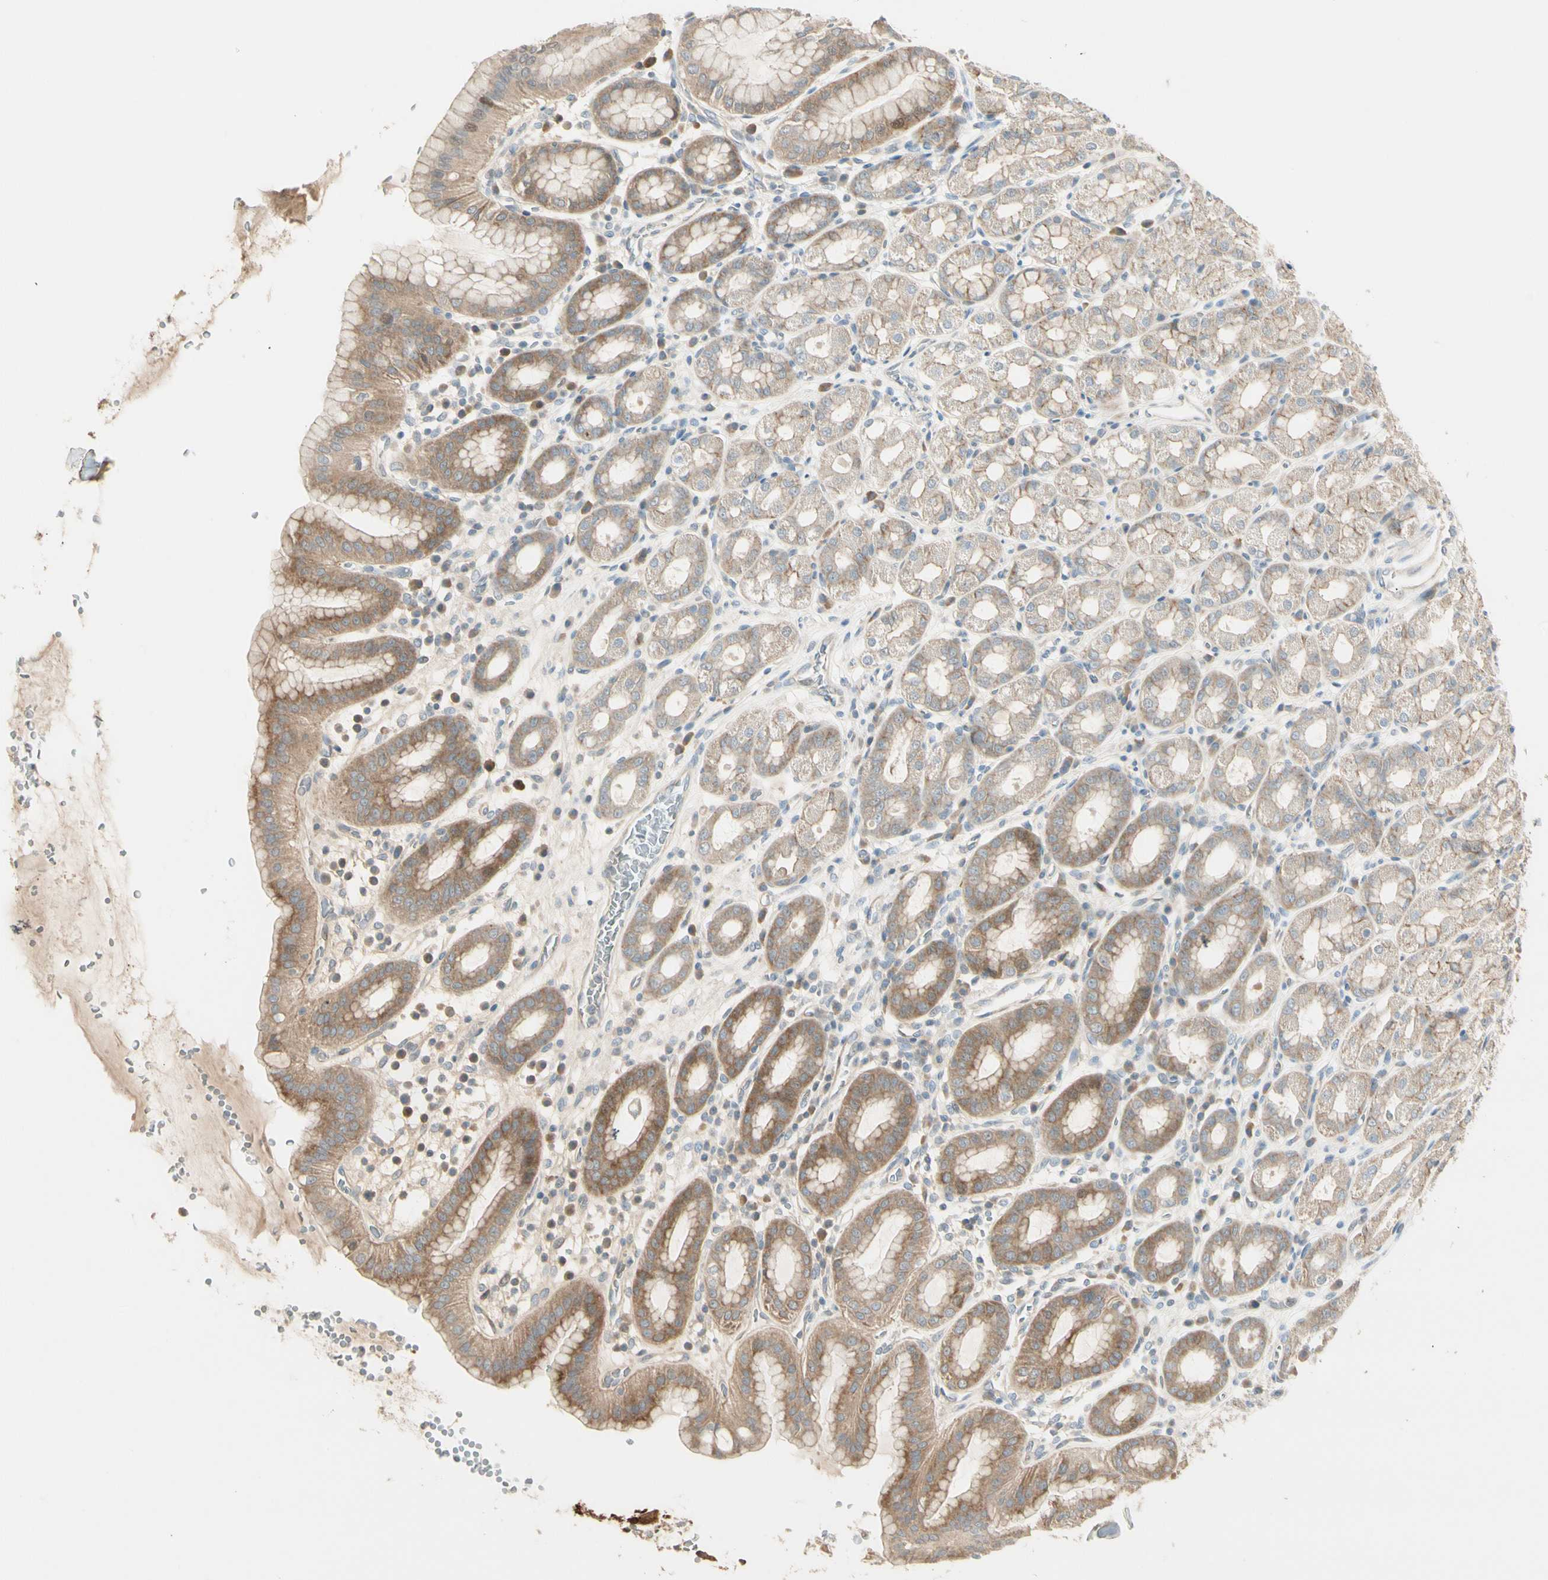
{"staining": {"intensity": "moderate", "quantity": ">75%", "location": "cytoplasmic/membranous"}, "tissue": "stomach", "cell_type": "Glandular cells", "image_type": "normal", "snomed": [{"axis": "morphology", "description": "Normal tissue, NOS"}, {"axis": "topography", "description": "Stomach, upper"}], "caption": "Approximately >75% of glandular cells in benign human stomach demonstrate moderate cytoplasmic/membranous protein positivity as visualized by brown immunohistochemical staining.", "gene": "P3H2", "patient": {"sex": "male", "age": 68}}